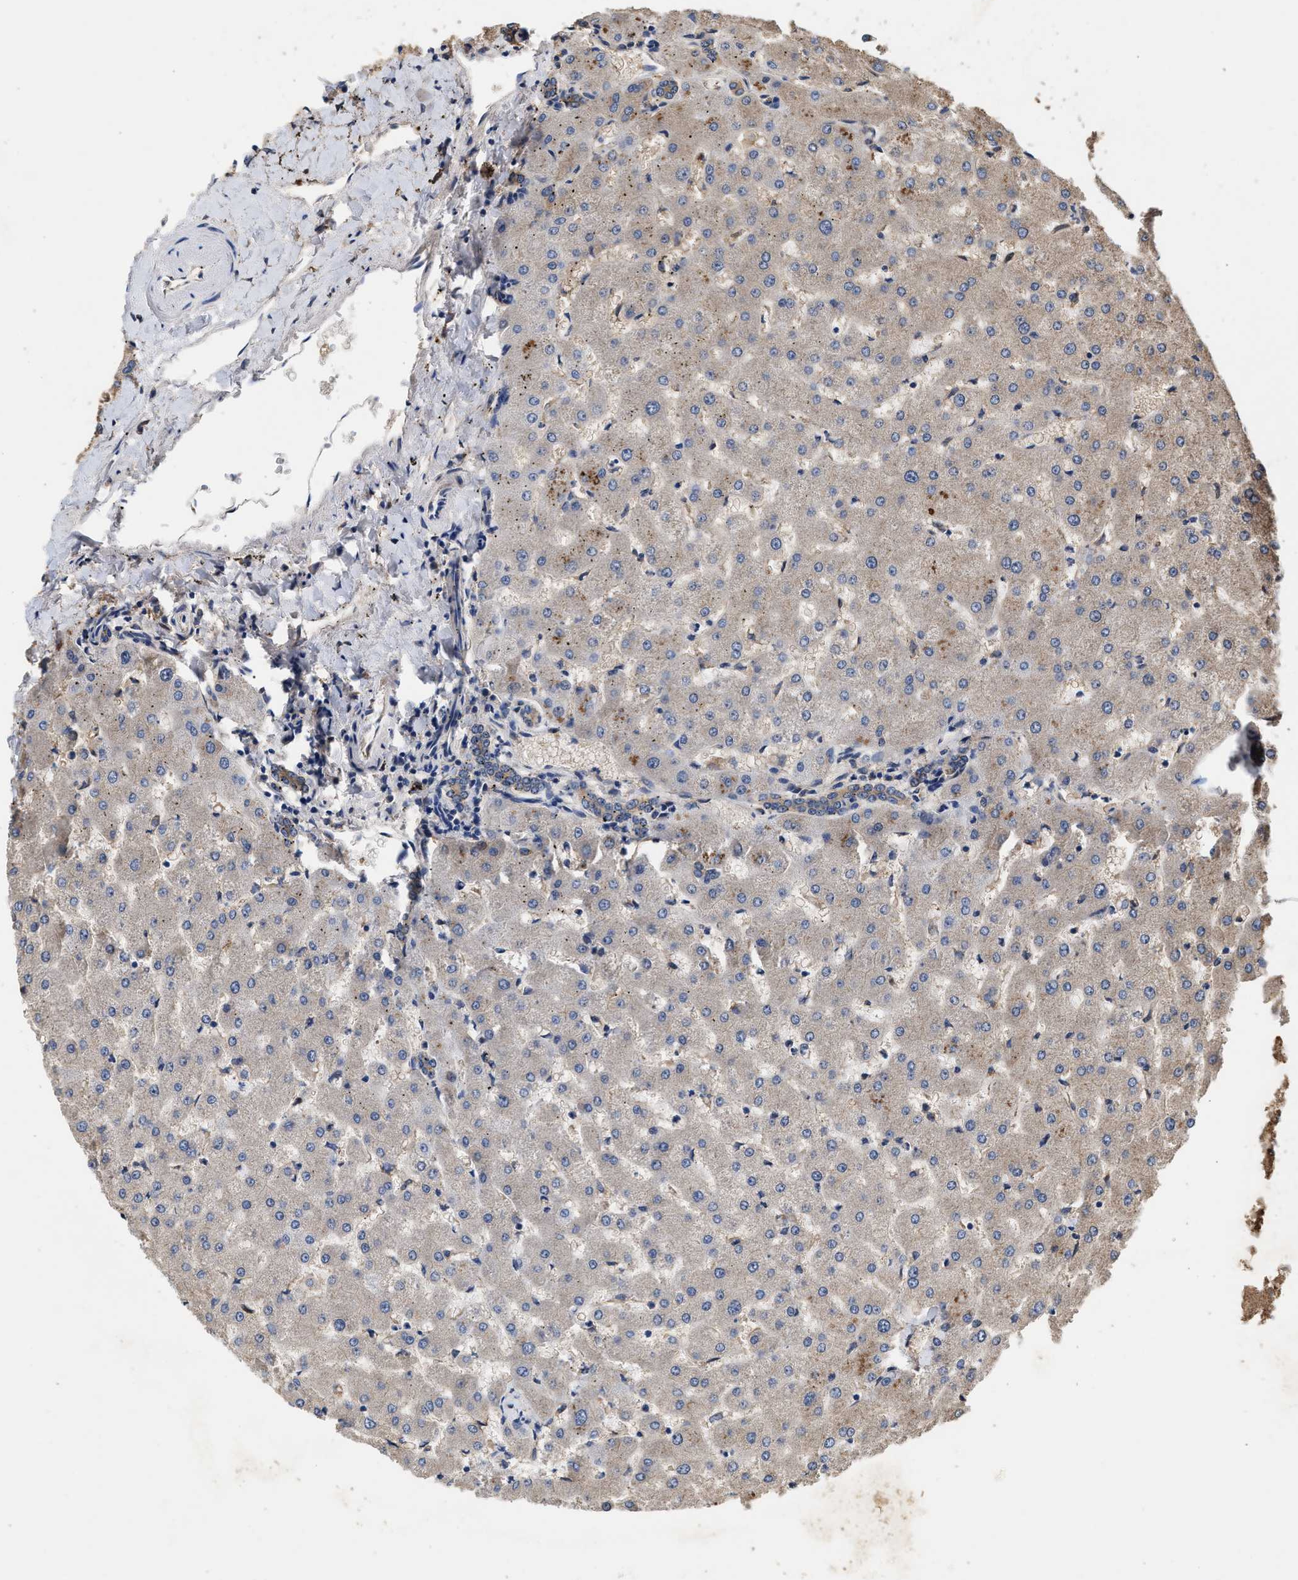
{"staining": {"intensity": "weak", "quantity": ">75%", "location": "cytoplasmic/membranous"}, "tissue": "liver", "cell_type": "Cholangiocytes", "image_type": "normal", "snomed": [{"axis": "morphology", "description": "Normal tissue, NOS"}, {"axis": "topography", "description": "Liver"}], "caption": "Immunohistochemical staining of unremarkable liver shows weak cytoplasmic/membranous protein staining in about >75% of cholangiocytes. (Brightfield microscopy of DAB IHC at high magnification).", "gene": "KLB", "patient": {"sex": "female", "age": 63}}